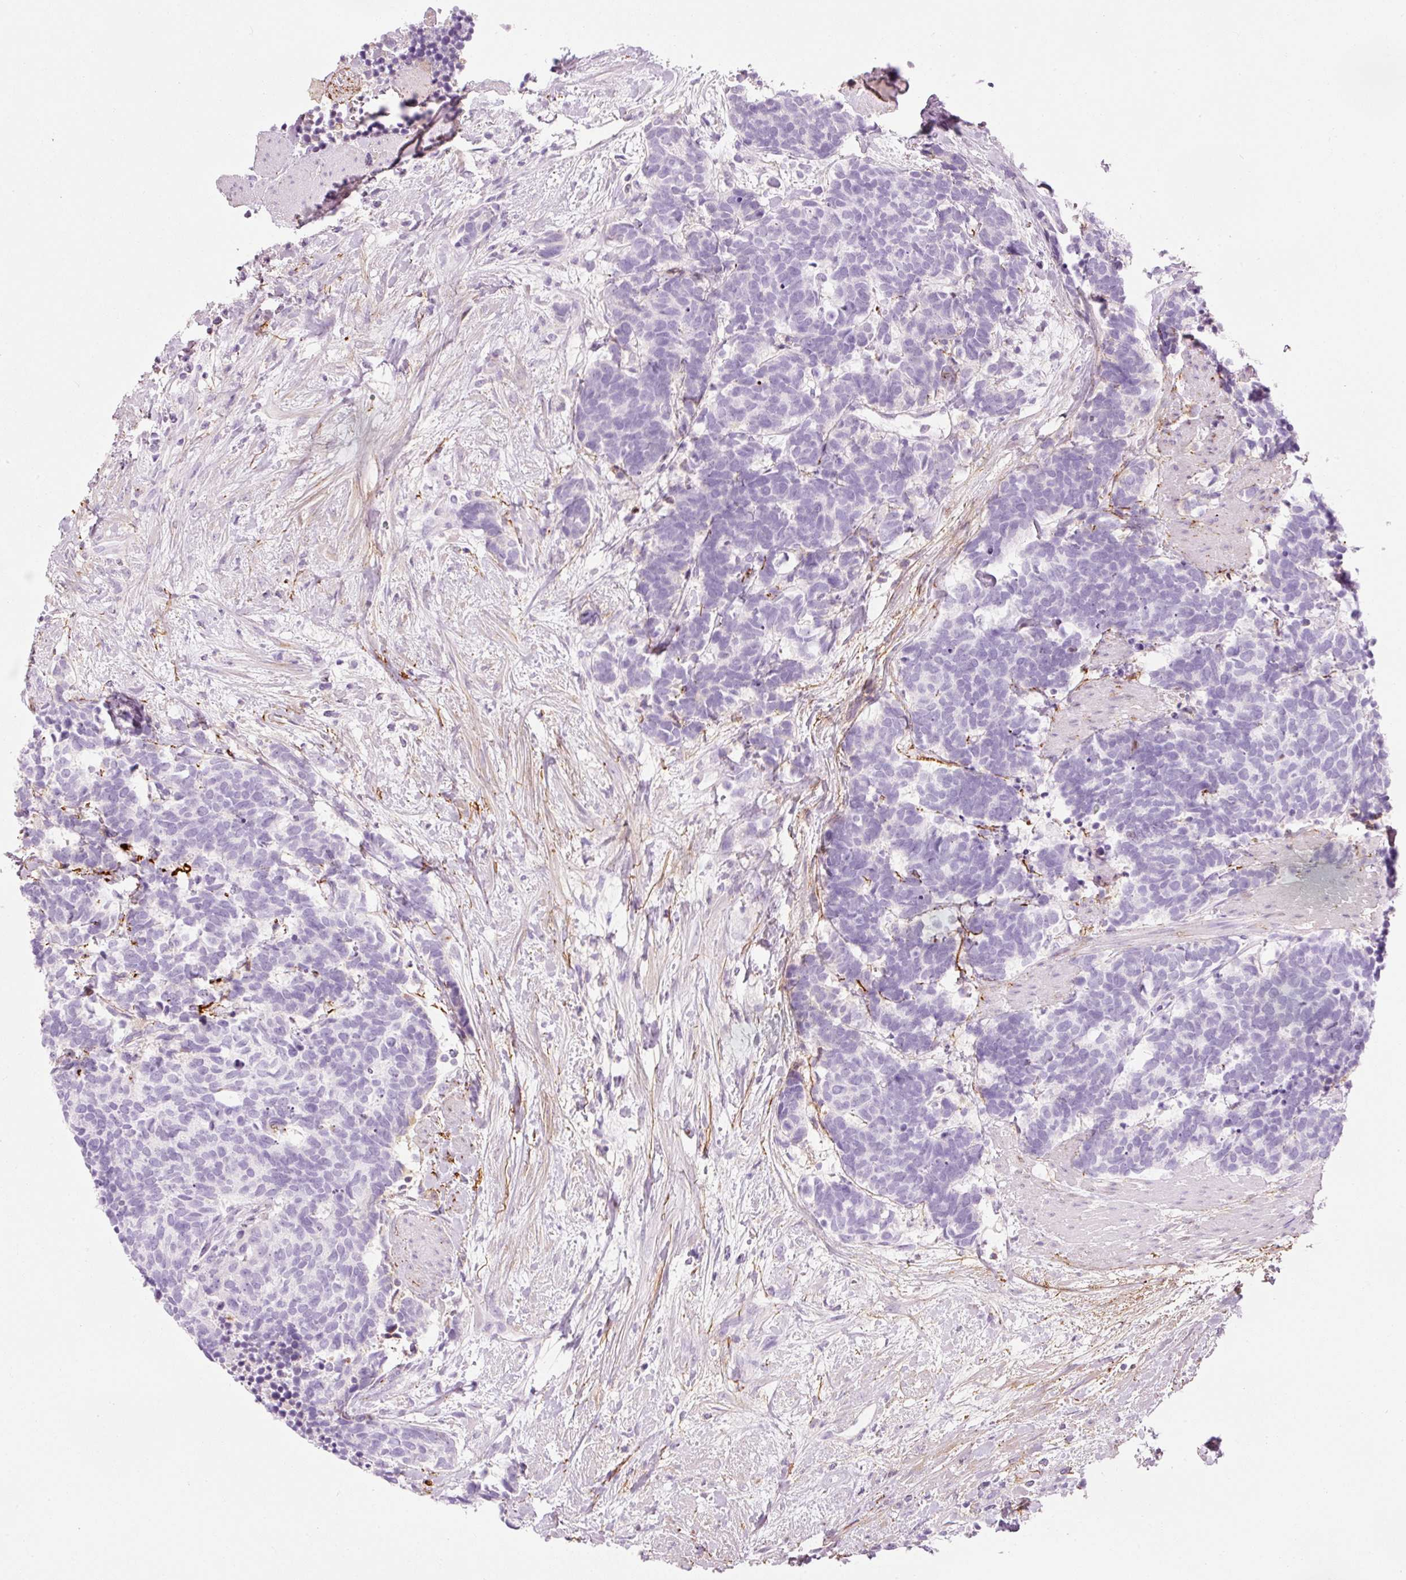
{"staining": {"intensity": "negative", "quantity": "none", "location": "none"}, "tissue": "carcinoid", "cell_type": "Tumor cells", "image_type": "cancer", "snomed": [{"axis": "morphology", "description": "Carcinoma, NOS"}, {"axis": "morphology", "description": "Carcinoid, malignant, NOS"}, {"axis": "topography", "description": "Prostate"}], "caption": "High magnification brightfield microscopy of carcinoma stained with DAB (brown) and counterstained with hematoxylin (blue): tumor cells show no significant expression.", "gene": "MFAP4", "patient": {"sex": "male", "age": 57}}